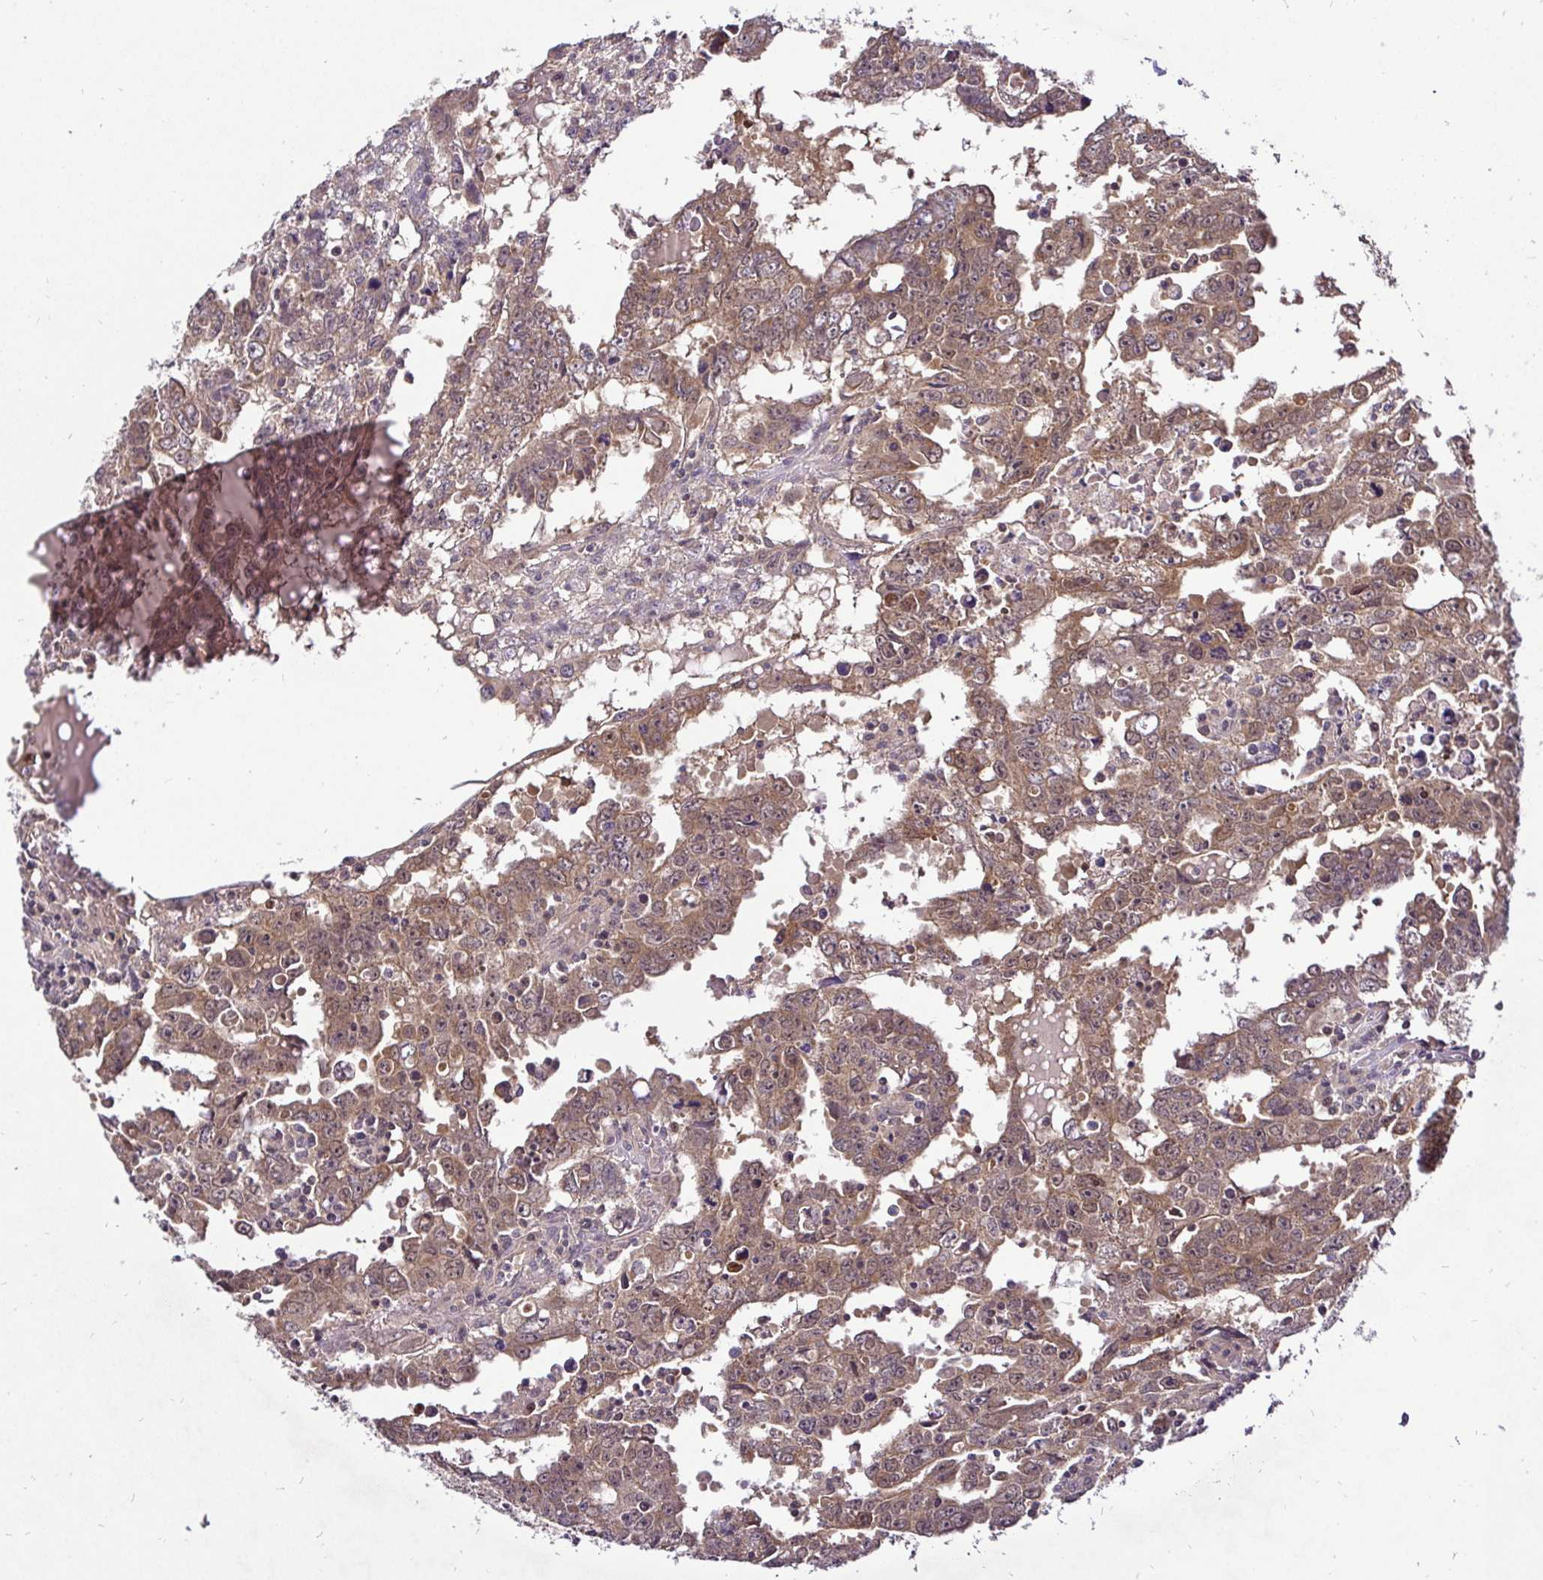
{"staining": {"intensity": "moderate", "quantity": ">75%", "location": "cytoplasmic/membranous,nuclear"}, "tissue": "testis cancer", "cell_type": "Tumor cells", "image_type": "cancer", "snomed": [{"axis": "morphology", "description": "Carcinoma, Embryonal, NOS"}, {"axis": "topography", "description": "Testis"}], "caption": "Tumor cells exhibit medium levels of moderate cytoplasmic/membranous and nuclear expression in approximately >75% of cells in human embryonal carcinoma (testis). (DAB (3,3'-diaminobenzidine) = brown stain, brightfield microscopy at high magnification).", "gene": "UBE2M", "patient": {"sex": "male", "age": 22}}